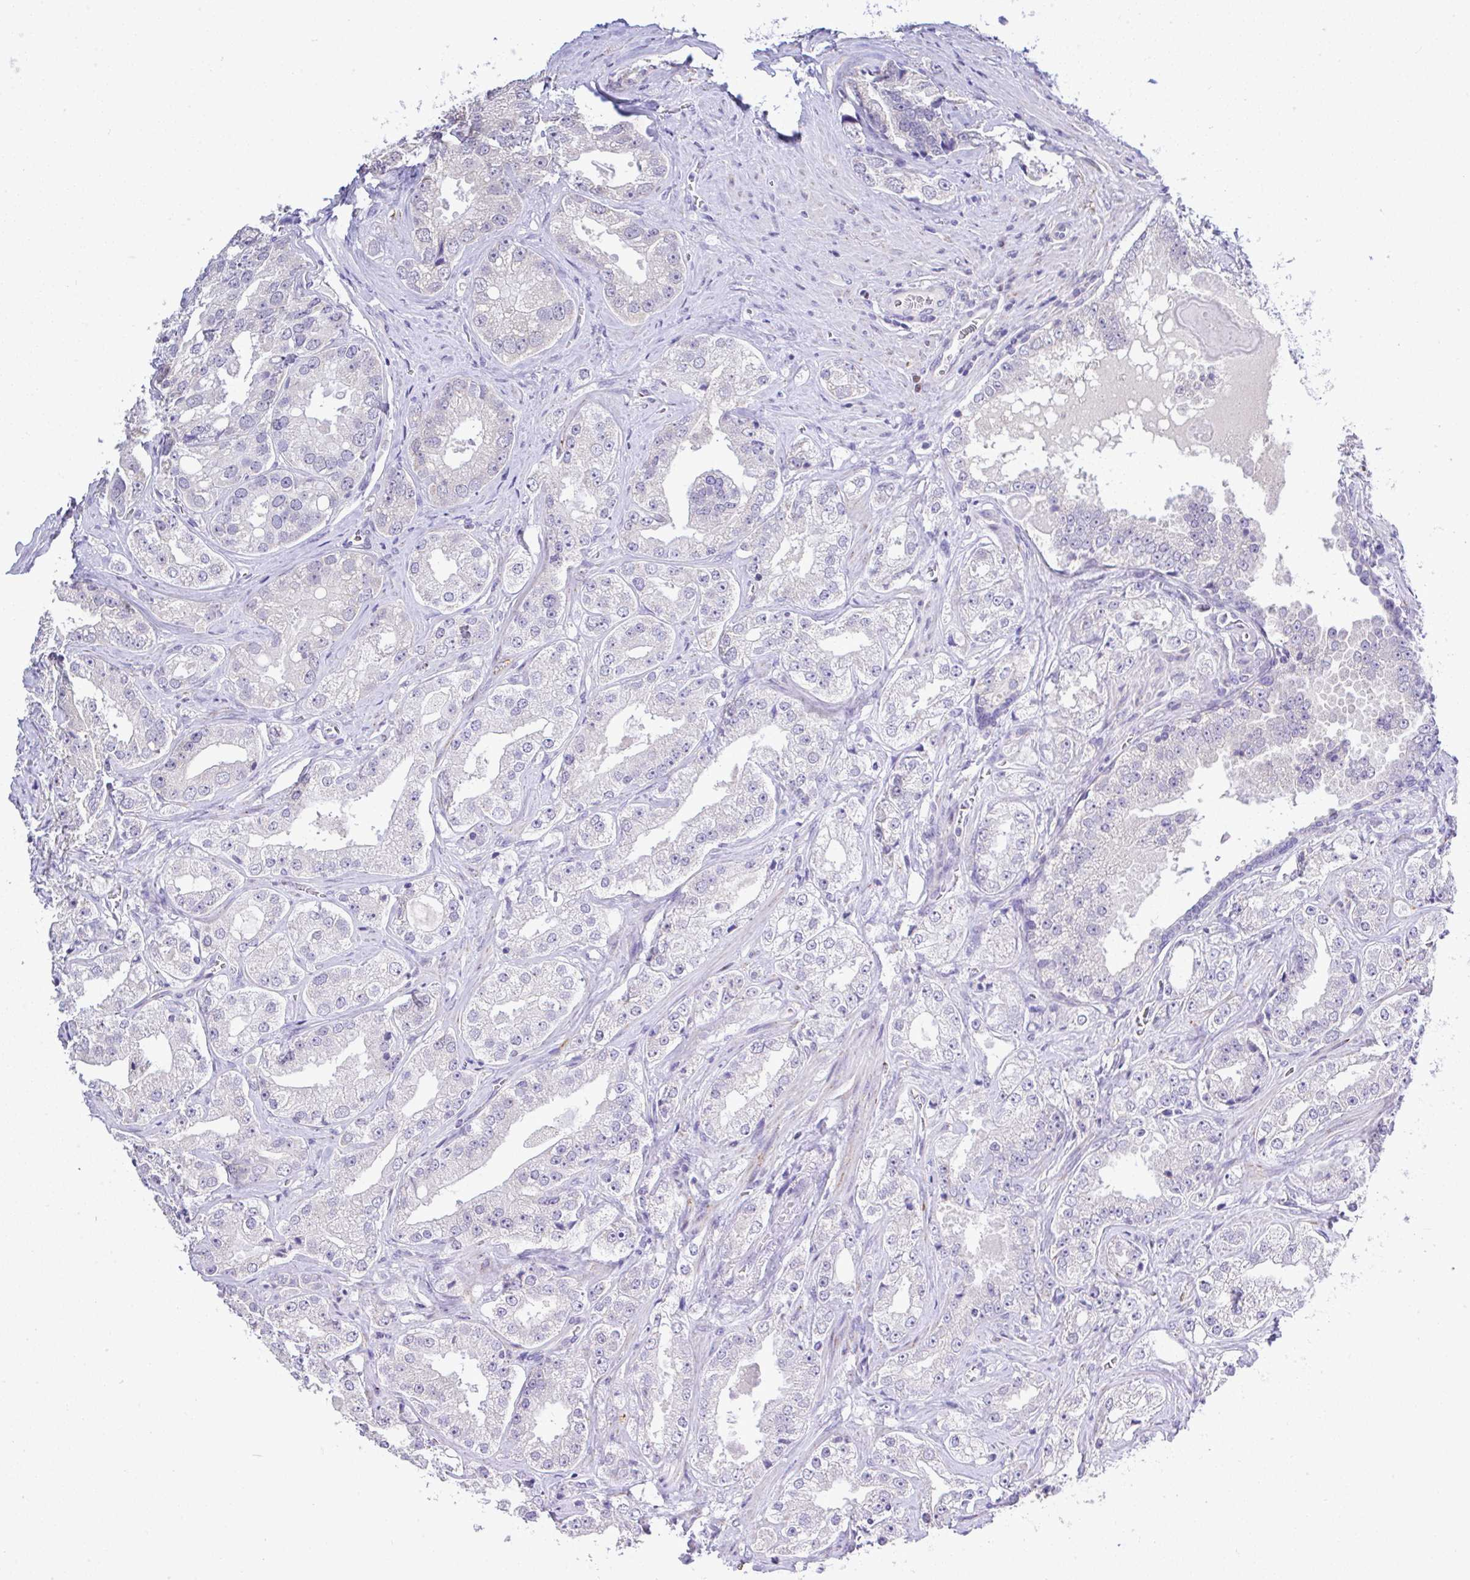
{"staining": {"intensity": "negative", "quantity": "none", "location": "none"}, "tissue": "prostate cancer", "cell_type": "Tumor cells", "image_type": "cancer", "snomed": [{"axis": "morphology", "description": "Adenocarcinoma, High grade"}, {"axis": "topography", "description": "Prostate"}], "caption": "High magnification brightfield microscopy of high-grade adenocarcinoma (prostate) stained with DAB (3,3'-diaminobenzidine) (brown) and counterstained with hematoxylin (blue): tumor cells show no significant expression.", "gene": "CTU1", "patient": {"sex": "male", "age": 67}}